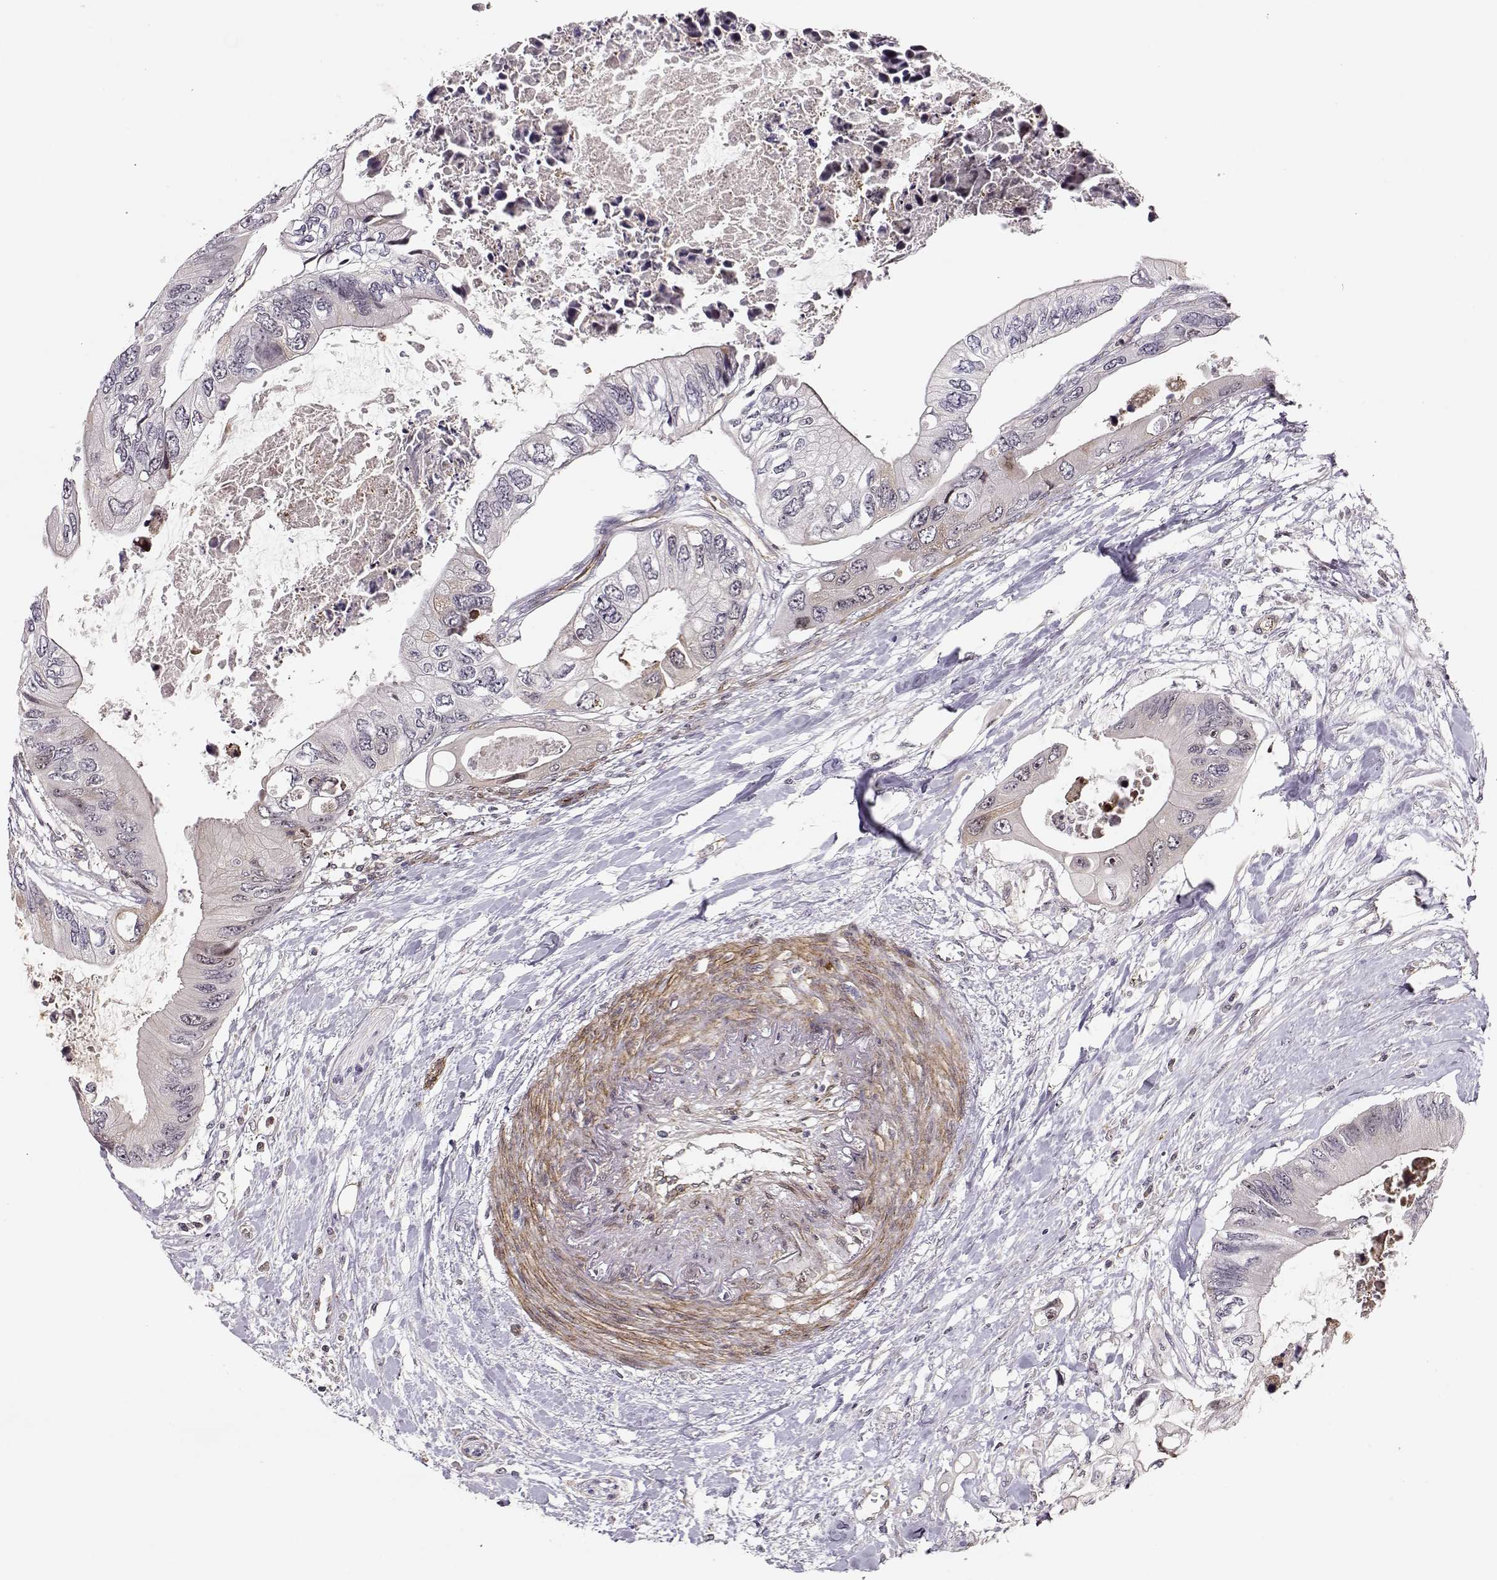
{"staining": {"intensity": "strong", "quantity": "<25%", "location": "nuclear"}, "tissue": "colorectal cancer", "cell_type": "Tumor cells", "image_type": "cancer", "snomed": [{"axis": "morphology", "description": "Adenocarcinoma, NOS"}, {"axis": "topography", "description": "Rectum"}], "caption": "High-power microscopy captured an IHC photomicrograph of colorectal cancer, revealing strong nuclear positivity in about <25% of tumor cells. (DAB = brown stain, brightfield microscopy at high magnification).", "gene": "CIR1", "patient": {"sex": "male", "age": 63}}